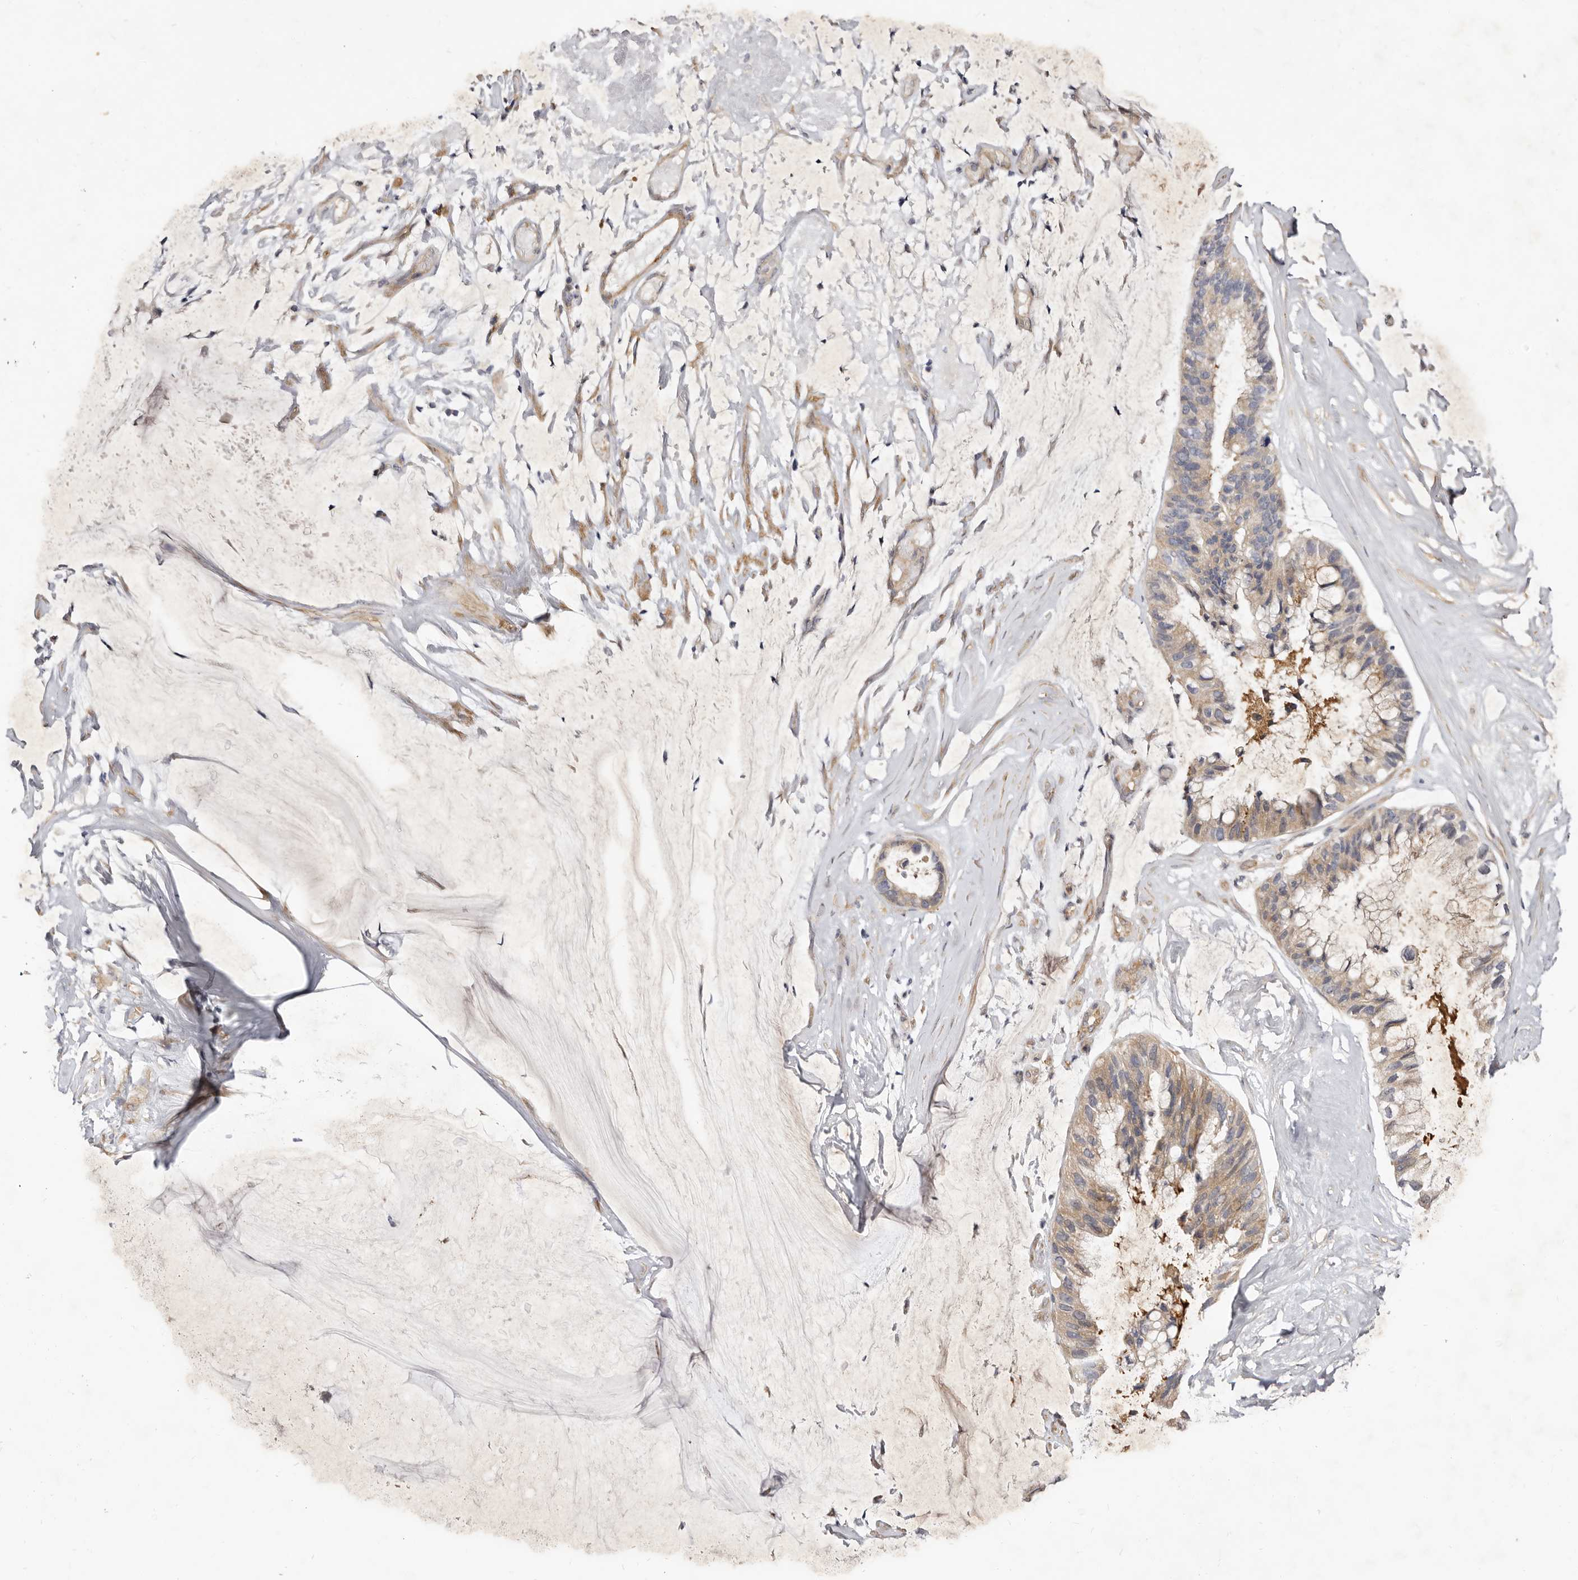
{"staining": {"intensity": "weak", "quantity": ">75%", "location": "cytoplasmic/membranous"}, "tissue": "ovarian cancer", "cell_type": "Tumor cells", "image_type": "cancer", "snomed": [{"axis": "morphology", "description": "Cystadenocarcinoma, mucinous, NOS"}, {"axis": "topography", "description": "Ovary"}], "caption": "IHC of ovarian cancer (mucinous cystadenocarcinoma) shows low levels of weak cytoplasmic/membranous positivity in approximately >75% of tumor cells.", "gene": "ADAMTS9", "patient": {"sex": "female", "age": 39}}